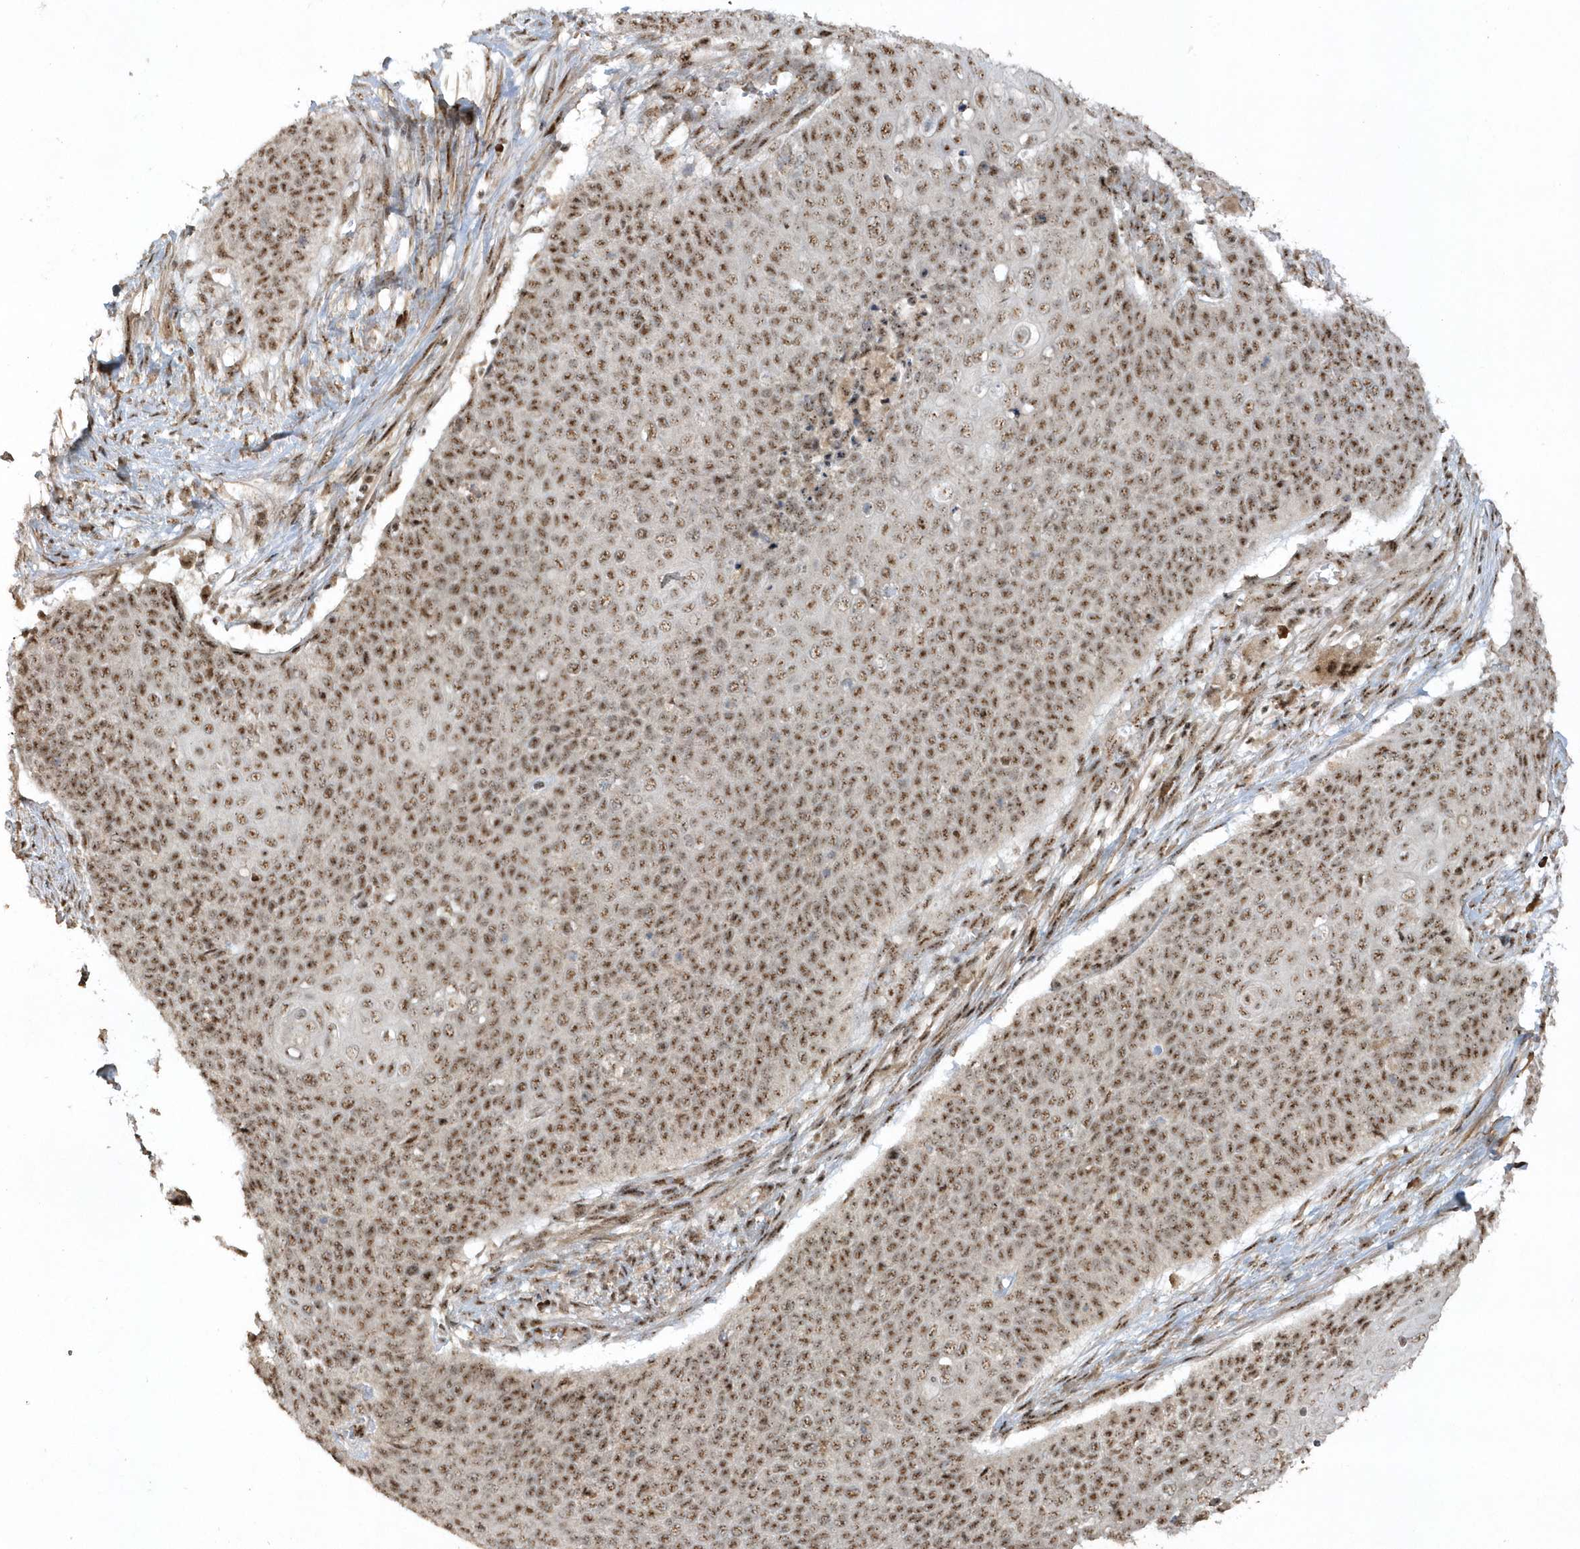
{"staining": {"intensity": "moderate", "quantity": ">75%", "location": "nuclear"}, "tissue": "cervical cancer", "cell_type": "Tumor cells", "image_type": "cancer", "snomed": [{"axis": "morphology", "description": "Squamous cell carcinoma, NOS"}, {"axis": "topography", "description": "Cervix"}], "caption": "About >75% of tumor cells in cervical cancer (squamous cell carcinoma) reveal moderate nuclear protein staining as visualized by brown immunohistochemical staining.", "gene": "POLR3B", "patient": {"sex": "female", "age": 39}}